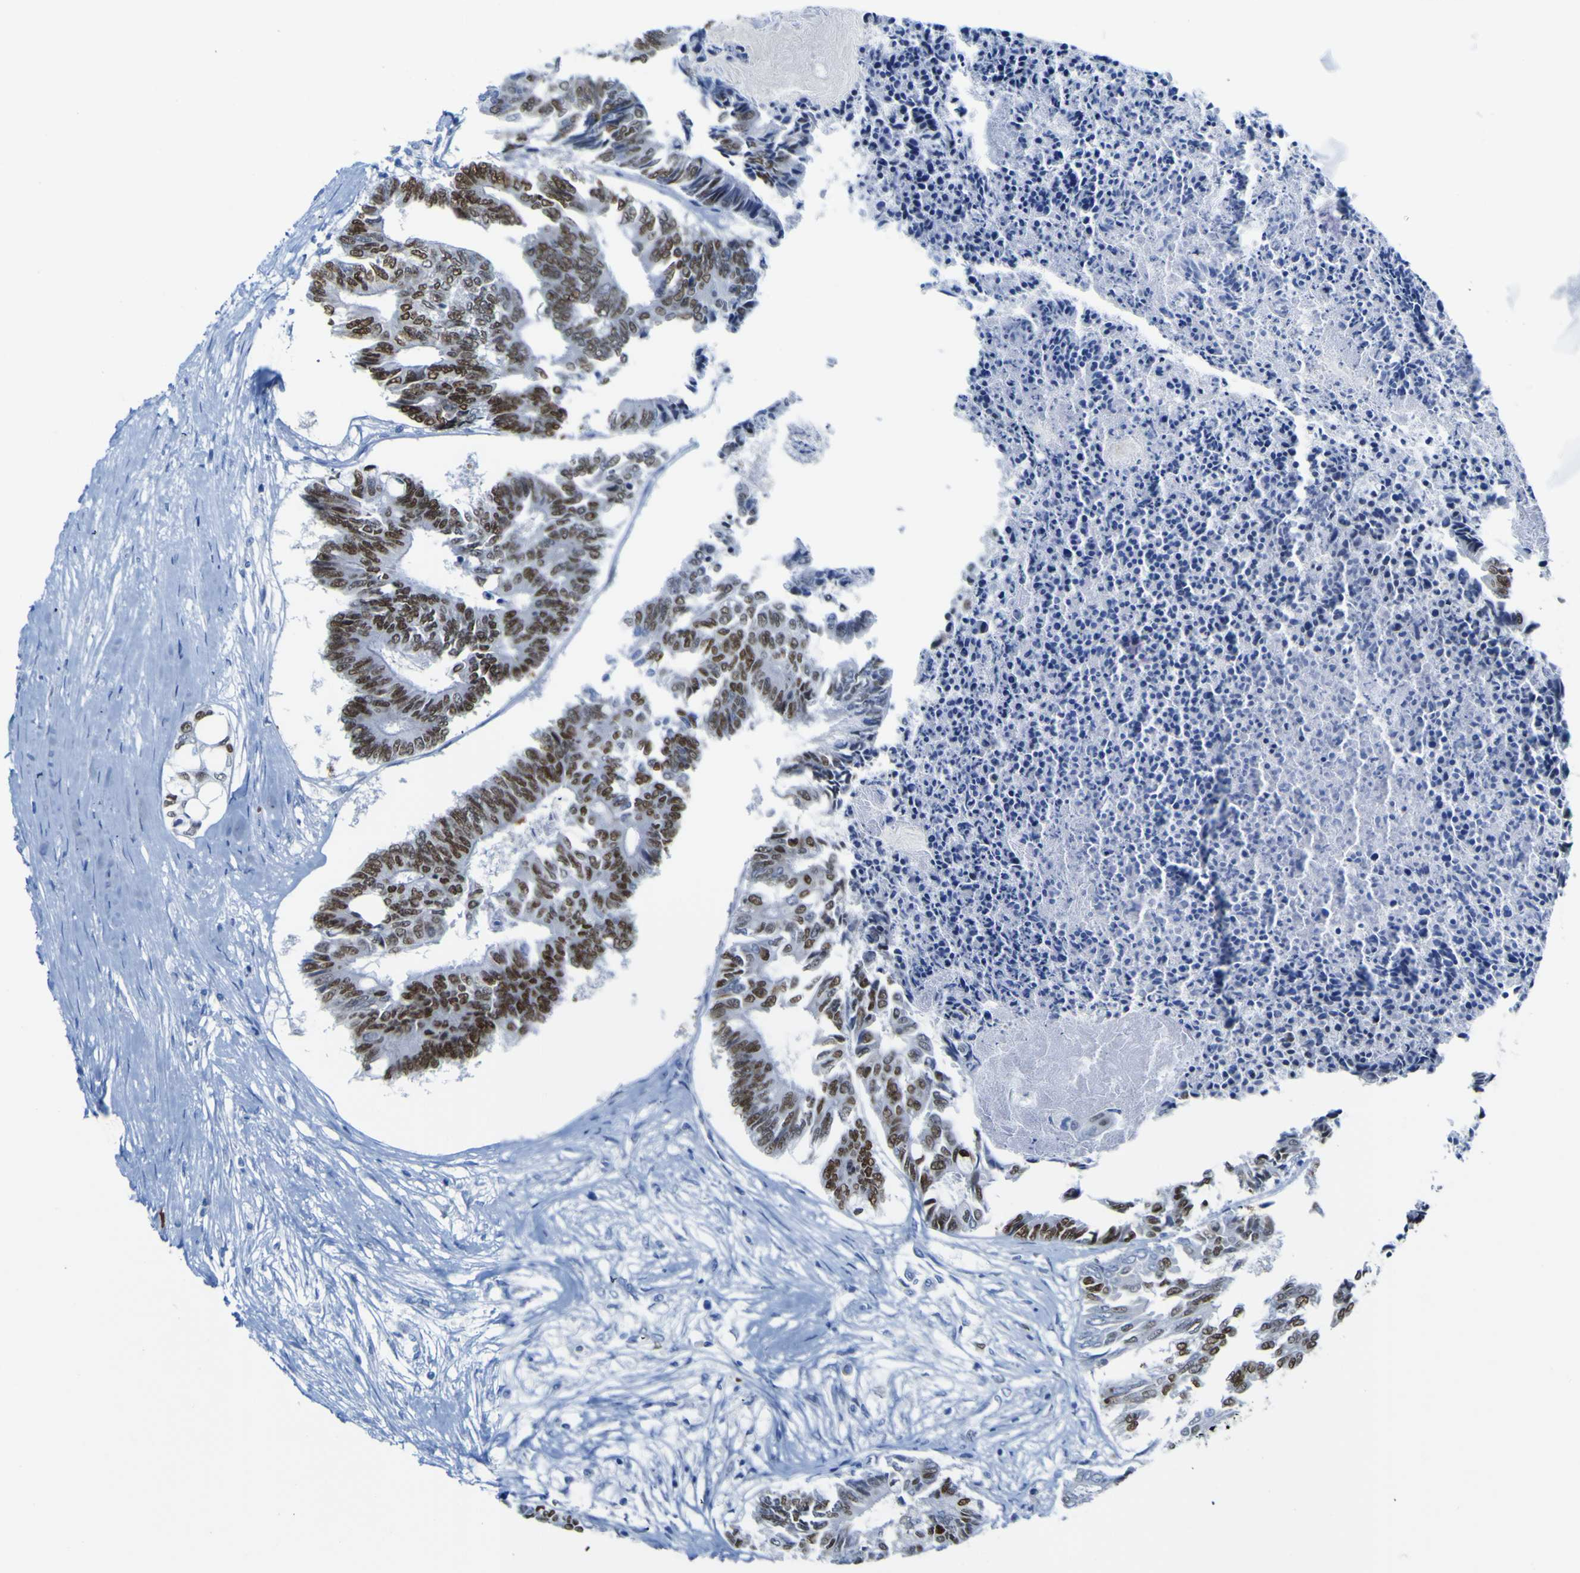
{"staining": {"intensity": "strong", "quantity": ">75%", "location": "nuclear"}, "tissue": "colorectal cancer", "cell_type": "Tumor cells", "image_type": "cancer", "snomed": [{"axis": "morphology", "description": "Adenocarcinoma, NOS"}, {"axis": "topography", "description": "Rectum"}], "caption": "A high-resolution micrograph shows IHC staining of colorectal adenocarcinoma, which shows strong nuclear positivity in about >75% of tumor cells. (Brightfield microscopy of DAB IHC at high magnification).", "gene": "DACH1", "patient": {"sex": "male", "age": 63}}